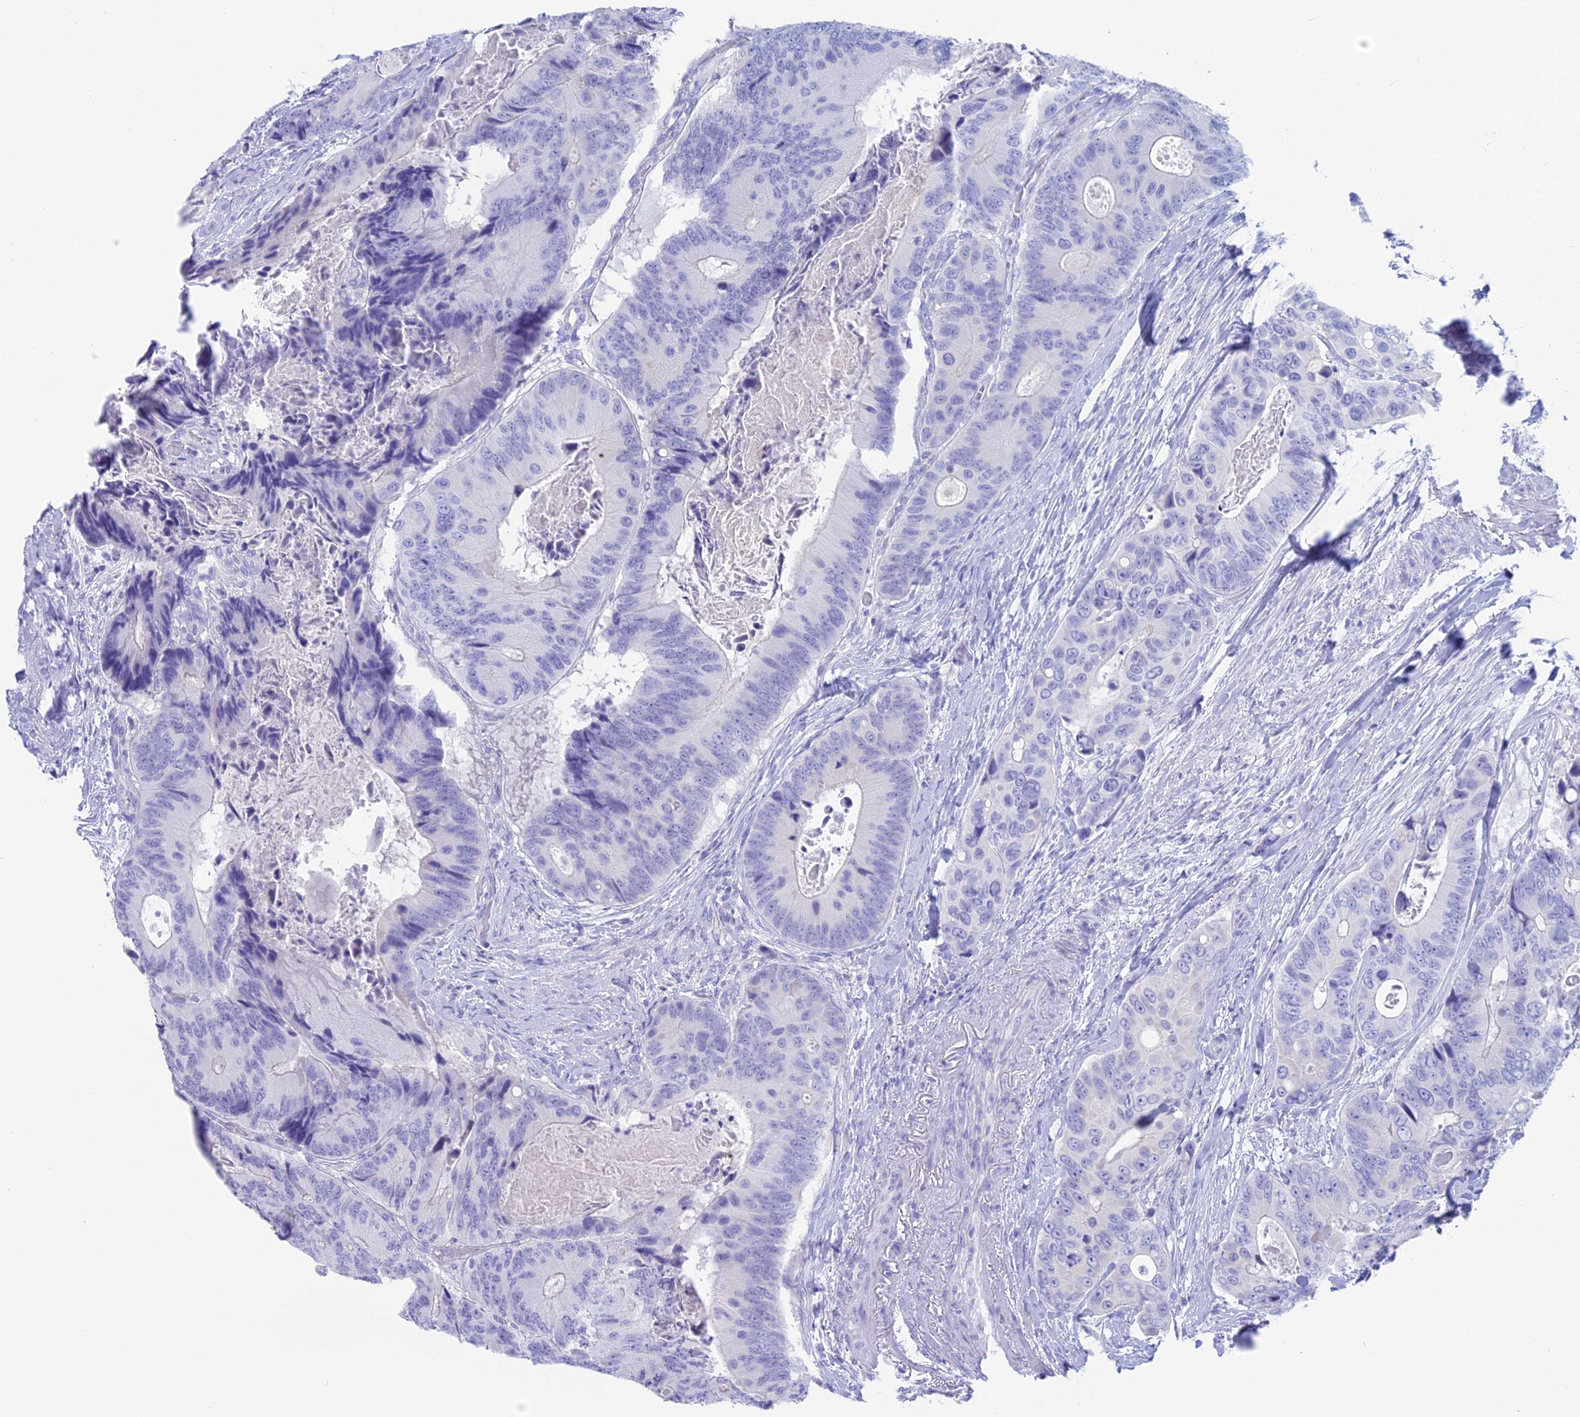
{"staining": {"intensity": "negative", "quantity": "none", "location": "none"}, "tissue": "colorectal cancer", "cell_type": "Tumor cells", "image_type": "cancer", "snomed": [{"axis": "morphology", "description": "Adenocarcinoma, NOS"}, {"axis": "topography", "description": "Colon"}], "caption": "A micrograph of human colorectal adenocarcinoma is negative for staining in tumor cells.", "gene": "RP1", "patient": {"sex": "male", "age": 84}}